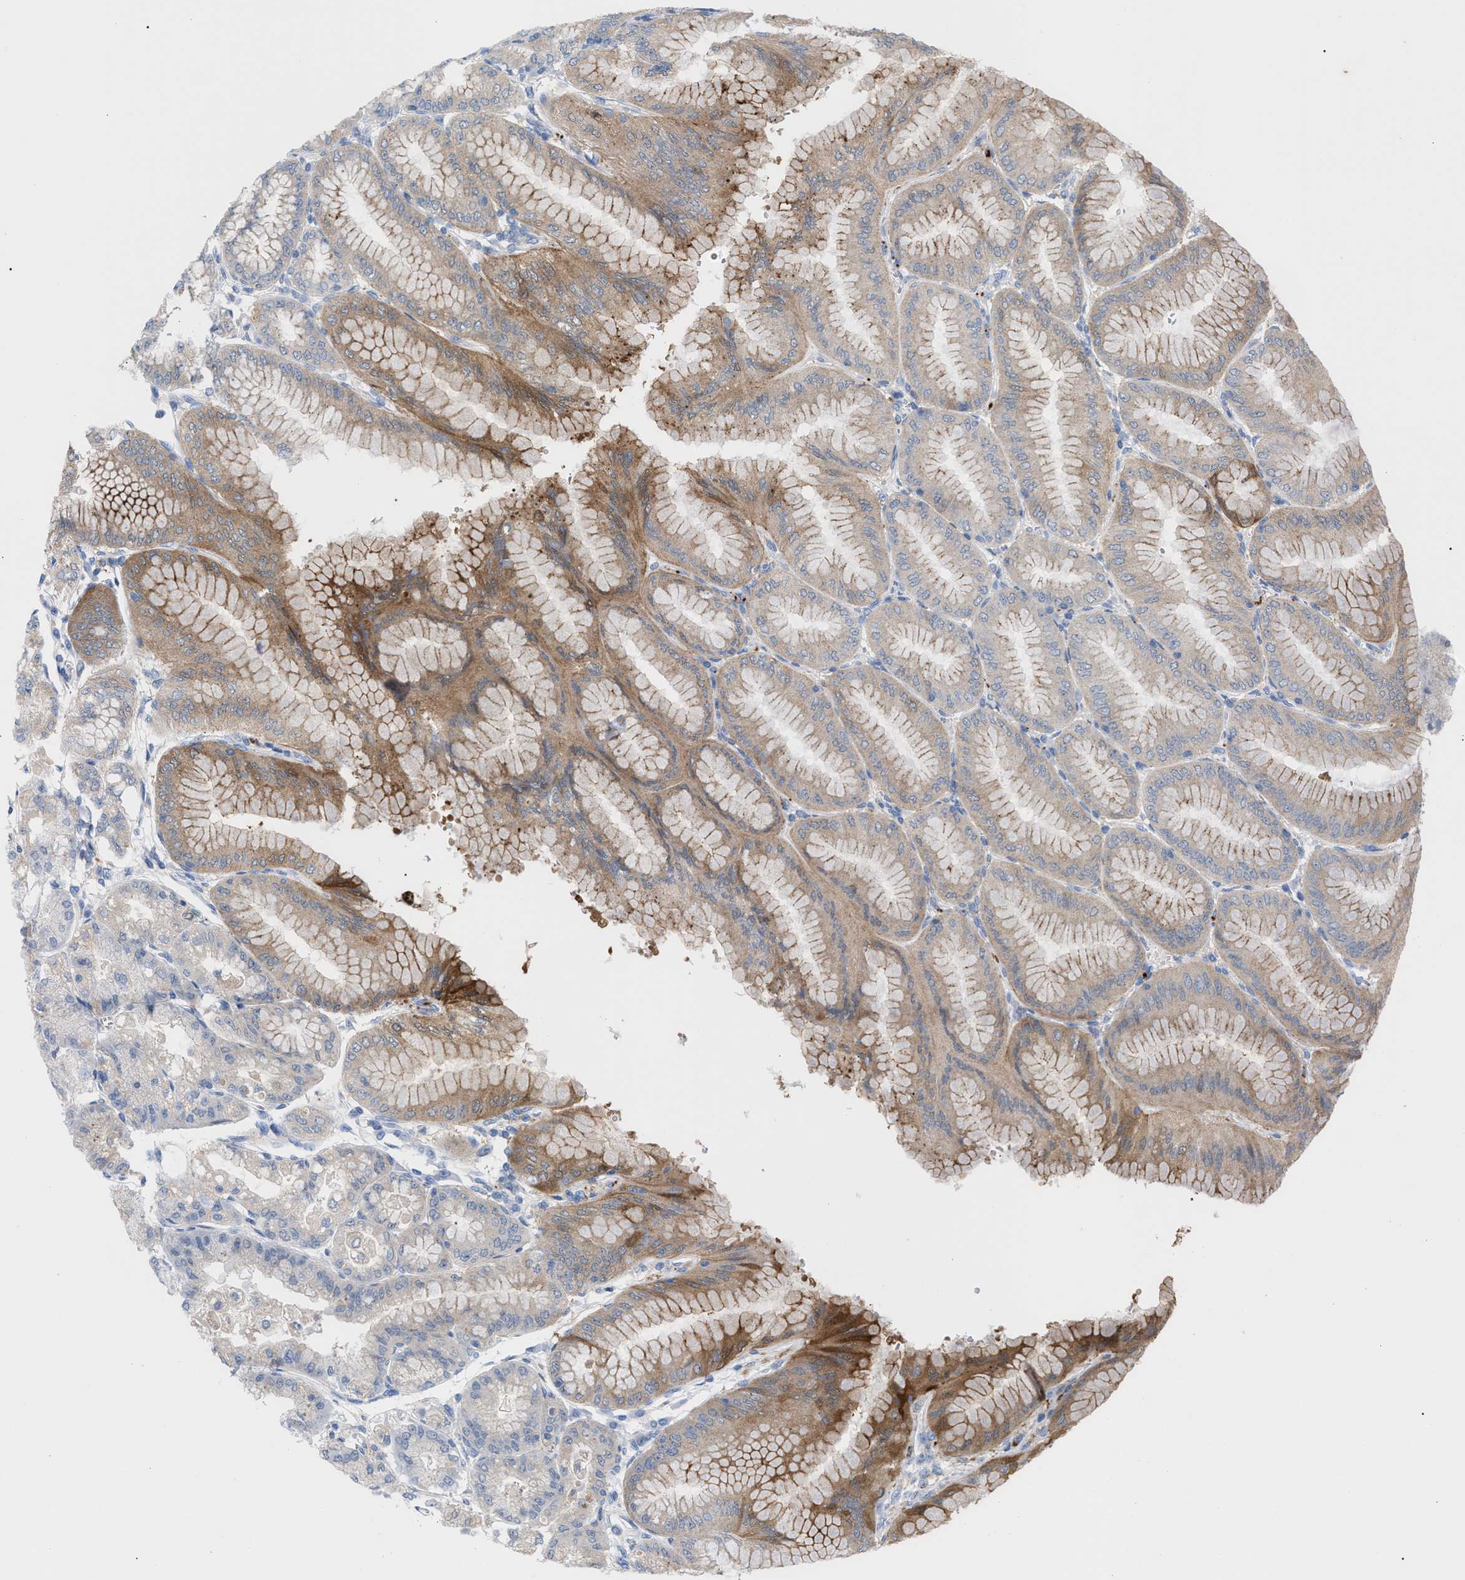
{"staining": {"intensity": "moderate", "quantity": "25%-75%", "location": "cytoplasmic/membranous"}, "tissue": "stomach", "cell_type": "Glandular cells", "image_type": "normal", "snomed": [{"axis": "morphology", "description": "Normal tissue, NOS"}, {"axis": "topography", "description": "Stomach, lower"}], "caption": "Stomach stained with DAB (3,3'-diaminobenzidine) immunohistochemistry demonstrates medium levels of moderate cytoplasmic/membranous expression in about 25%-75% of glandular cells.", "gene": "MBTD1", "patient": {"sex": "male", "age": 71}}